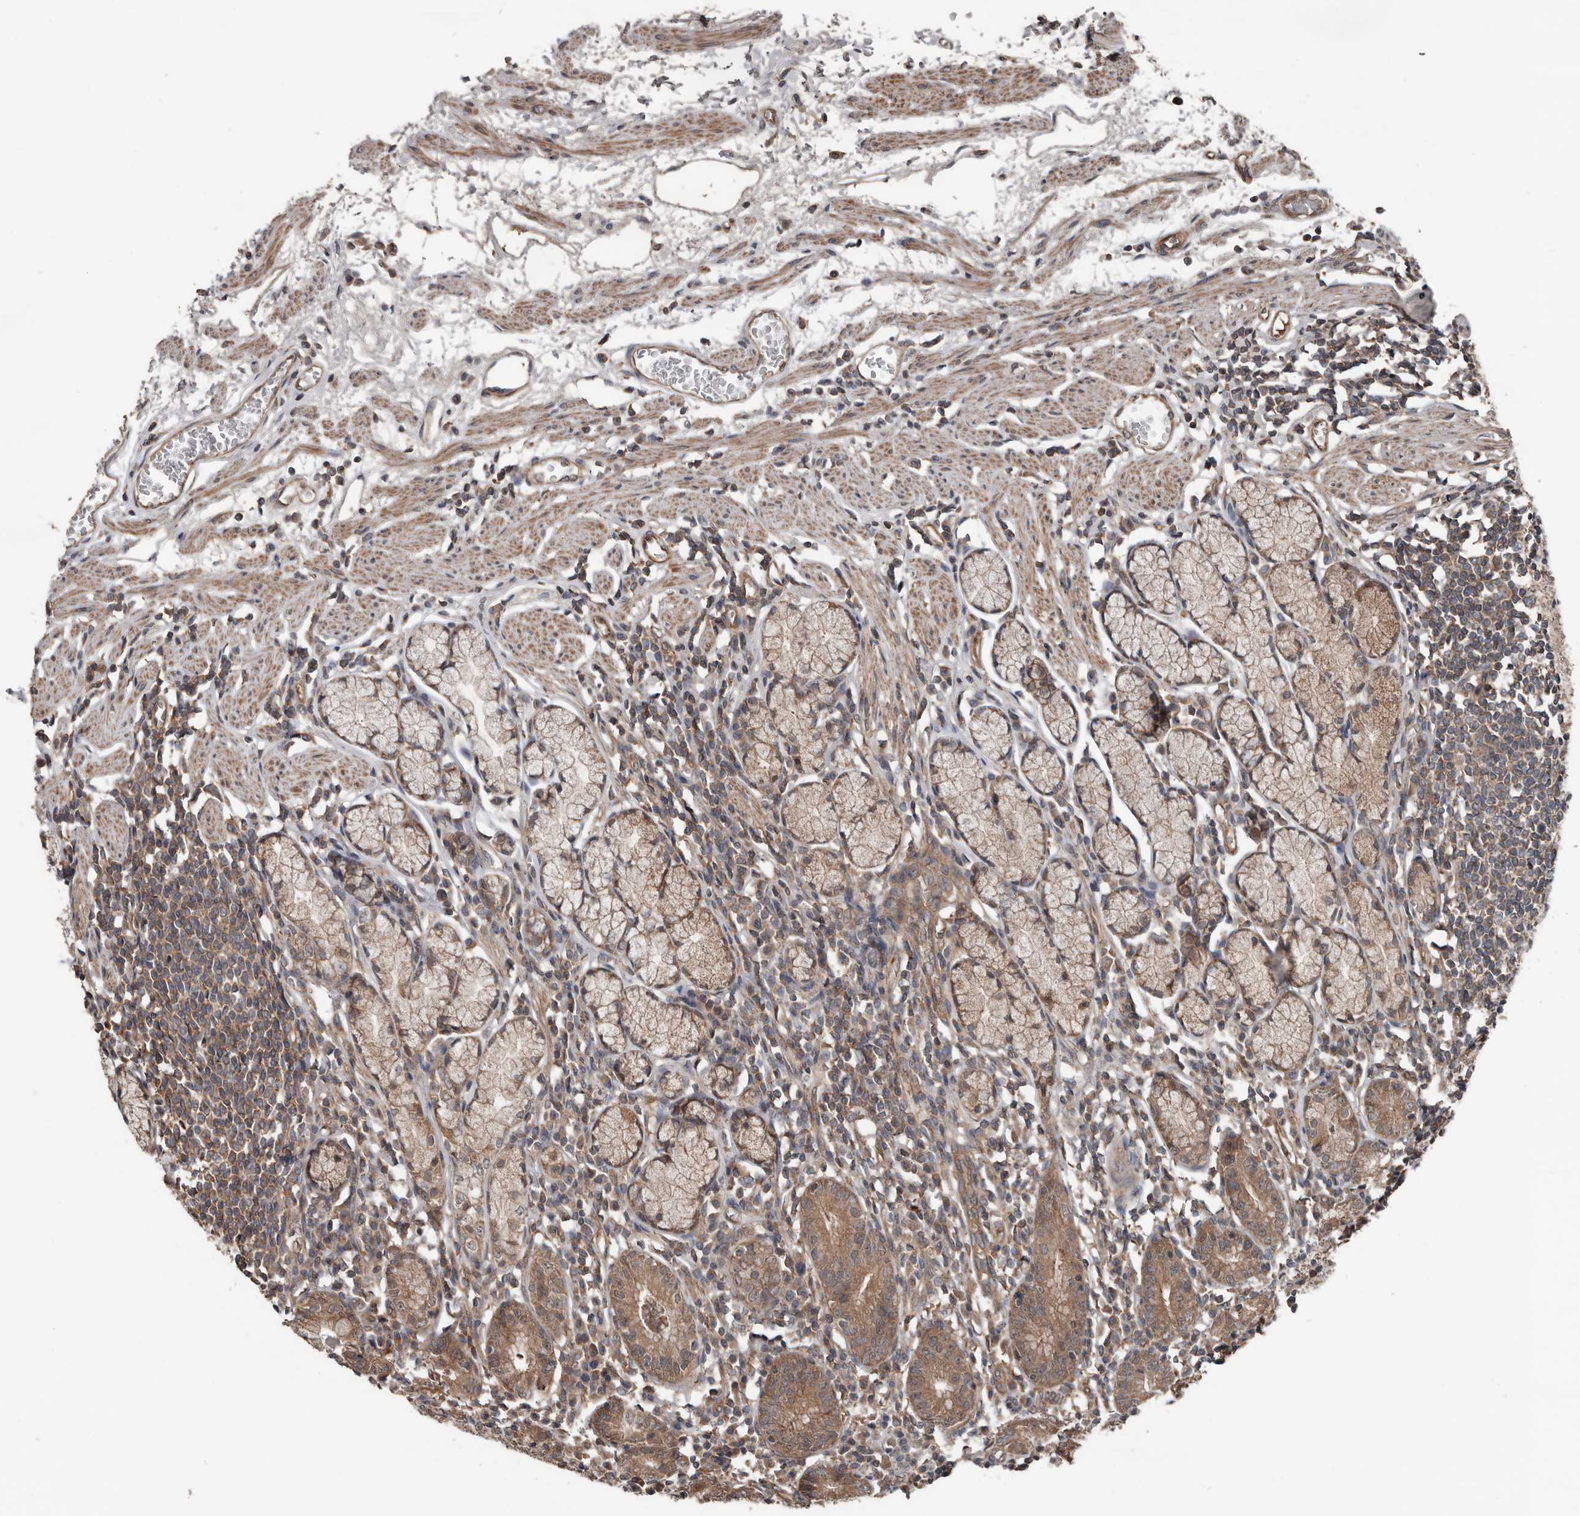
{"staining": {"intensity": "moderate", "quantity": ">75%", "location": "cytoplasmic/membranous"}, "tissue": "stomach", "cell_type": "Glandular cells", "image_type": "normal", "snomed": [{"axis": "morphology", "description": "Normal tissue, NOS"}, {"axis": "topography", "description": "Stomach"}], "caption": "Immunohistochemistry (IHC) staining of normal stomach, which reveals medium levels of moderate cytoplasmic/membranous expression in approximately >75% of glandular cells indicating moderate cytoplasmic/membranous protein expression. The staining was performed using DAB (3,3'-diaminobenzidine) (brown) for protein detection and nuclei were counterstained in hematoxylin (blue).", "gene": "DNAJB4", "patient": {"sex": "male", "age": 55}}